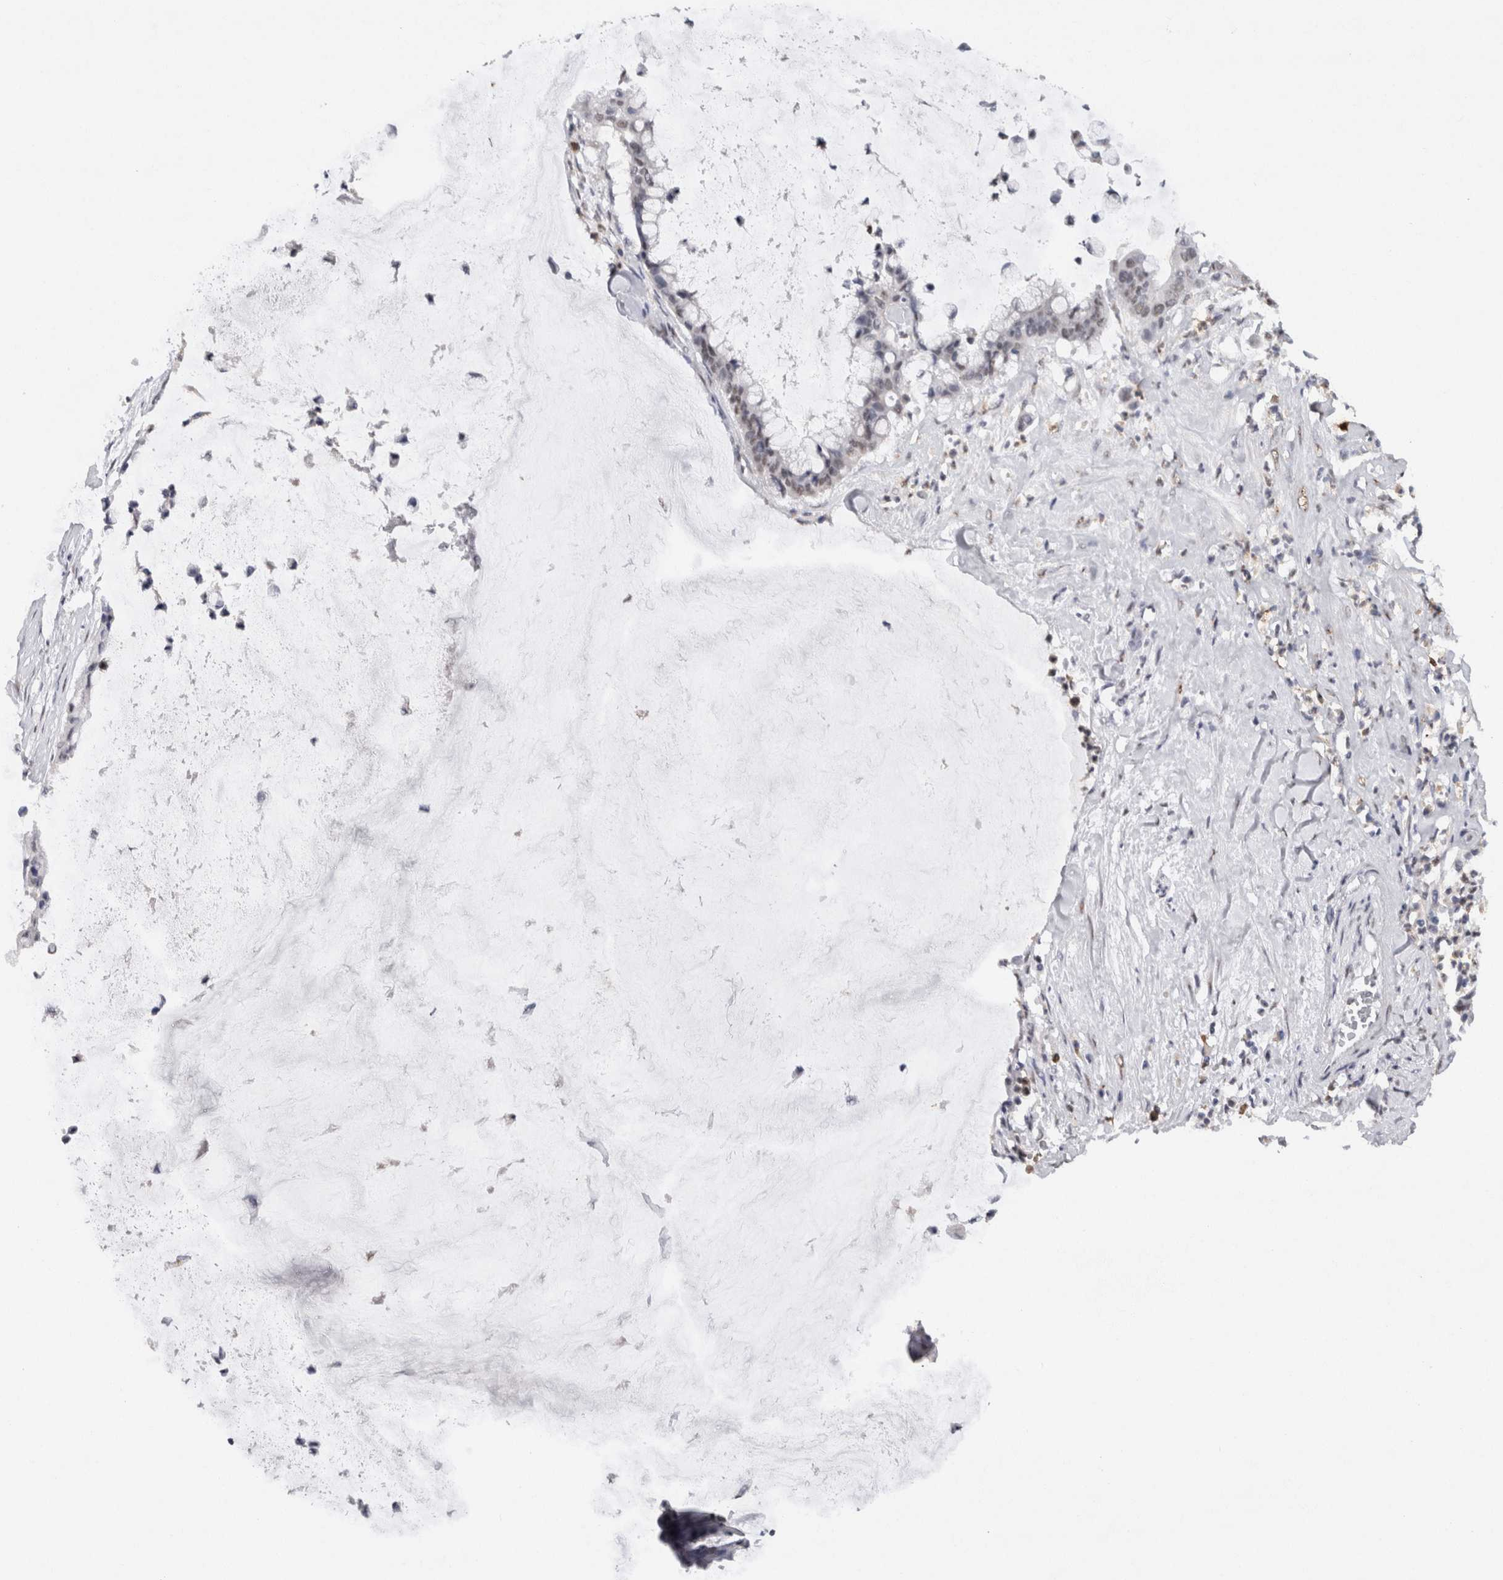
{"staining": {"intensity": "negative", "quantity": "none", "location": "none"}, "tissue": "pancreatic cancer", "cell_type": "Tumor cells", "image_type": "cancer", "snomed": [{"axis": "morphology", "description": "Adenocarcinoma, NOS"}, {"axis": "topography", "description": "Pancreas"}], "caption": "A high-resolution histopathology image shows immunohistochemistry staining of pancreatic cancer (adenocarcinoma), which displays no significant positivity in tumor cells.", "gene": "RPS6KA2", "patient": {"sex": "male", "age": 41}}